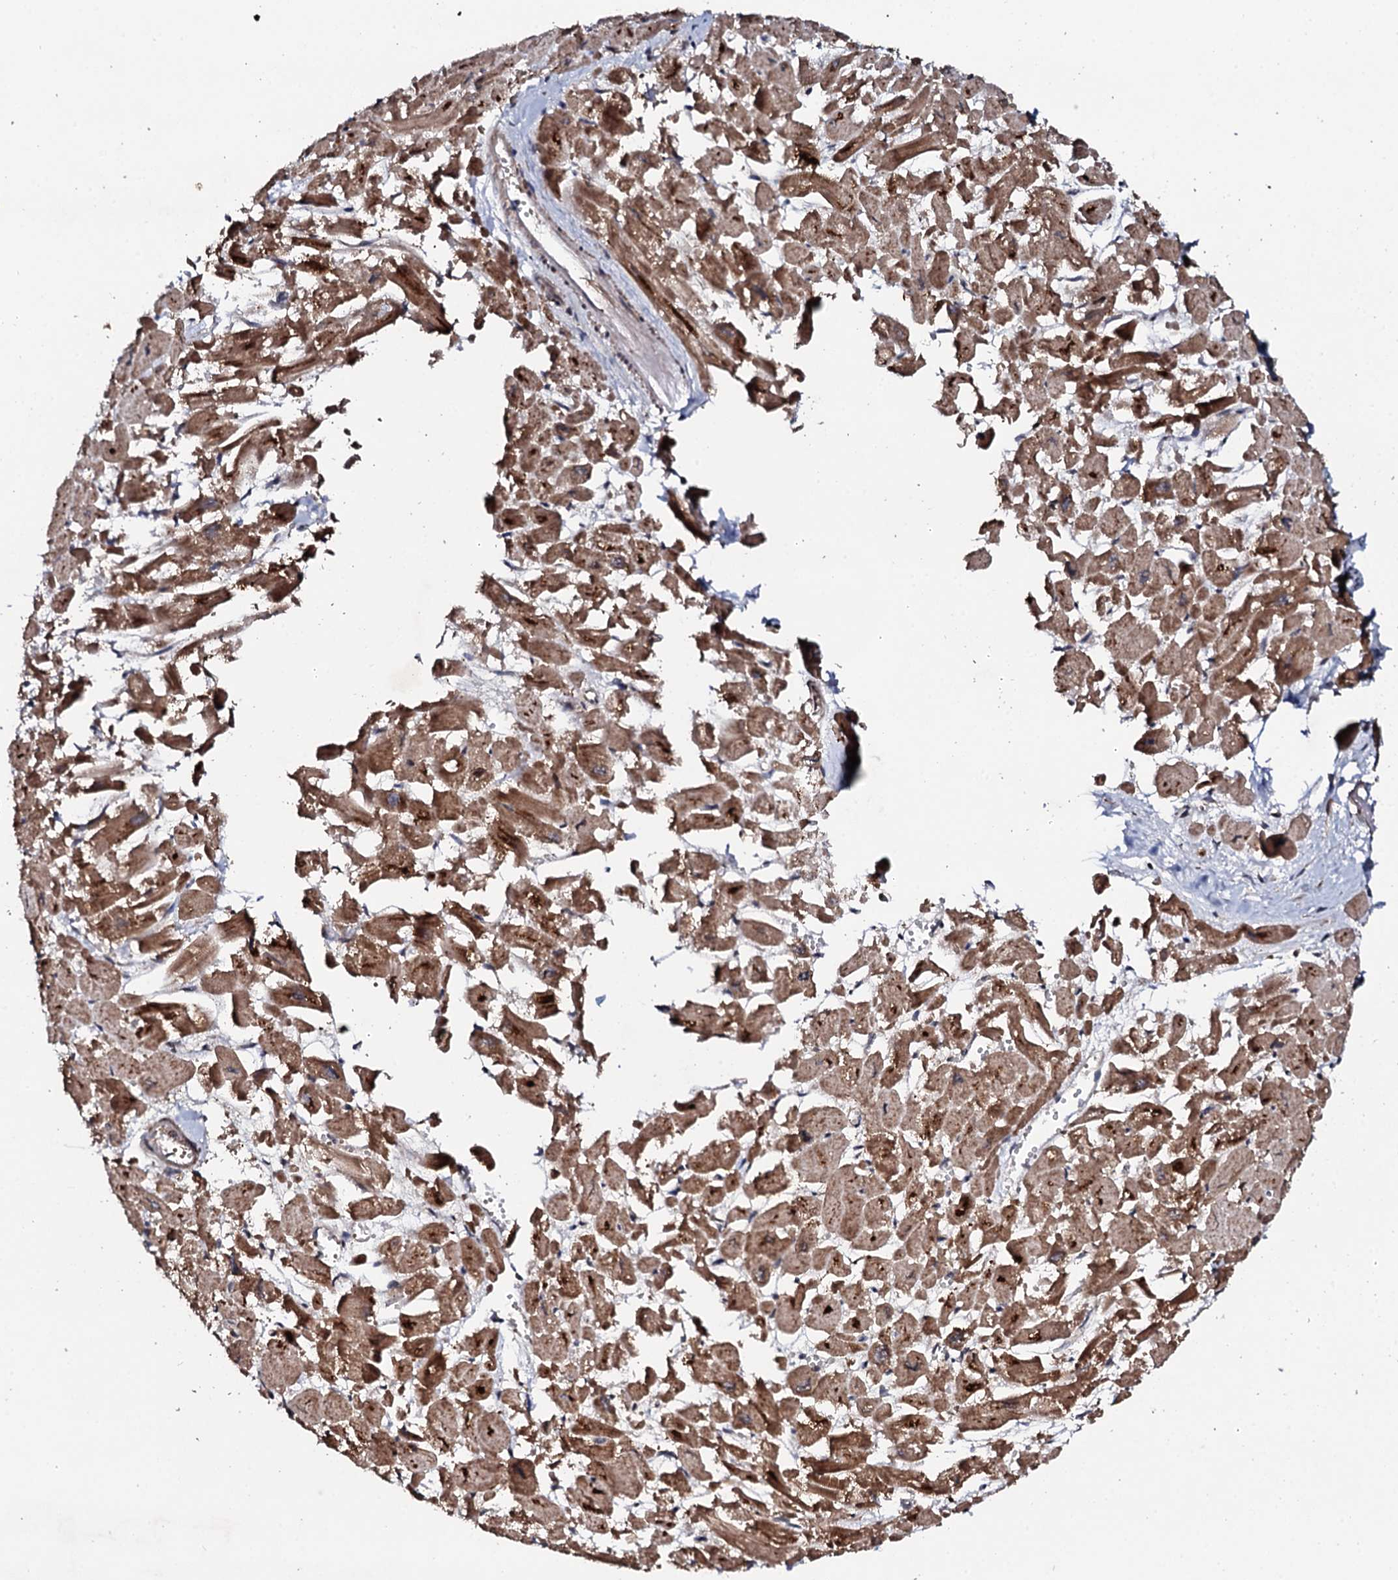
{"staining": {"intensity": "moderate", "quantity": ">75%", "location": "cytoplasmic/membranous"}, "tissue": "heart muscle", "cell_type": "Cardiomyocytes", "image_type": "normal", "snomed": [{"axis": "morphology", "description": "Normal tissue, NOS"}, {"axis": "topography", "description": "Heart"}], "caption": "Unremarkable heart muscle displays moderate cytoplasmic/membranous positivity in approximately >75% of cardiomyocytes The protein of interest is stained brown, and the nuclei are stained in blue (DAB IHC with brightfield microscopy, high magnification)..", "gene": "FAM111A", "patient": {"sex": "male", "age": 54}}